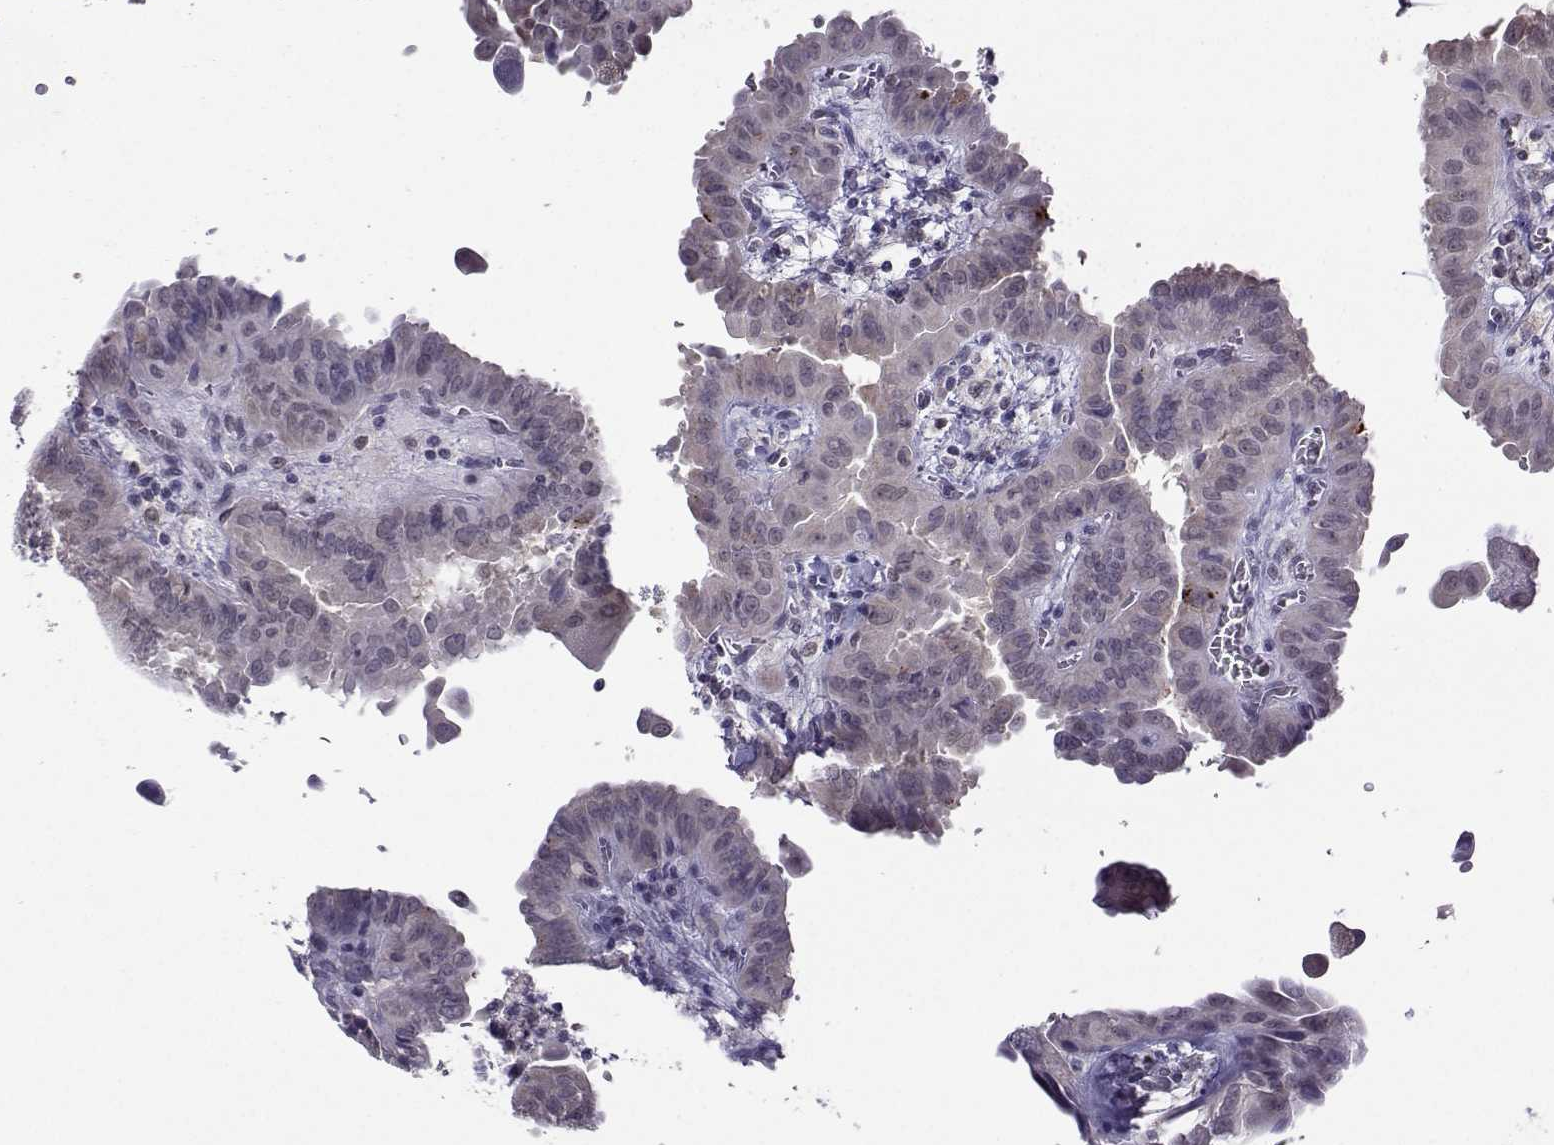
{"staining": {"intensity": "weak", "quantity": "<25%", "location": "cytoplasmic/membranous"}, "tissue": "thyroid cancer", "cell_type": "Tumor cells", "image_type": "cancer", "snomed": [{"axis": "morphology", "description": "Papillary adenocarcinoma, NOS"}, {"axis": "topography", "description": "Thyroid gland"}], "caption": "Tumor cells show no significant expression in thyroid cancer.", "gene": "DDX20", "patient": {"sex": "female", "age": 37}}